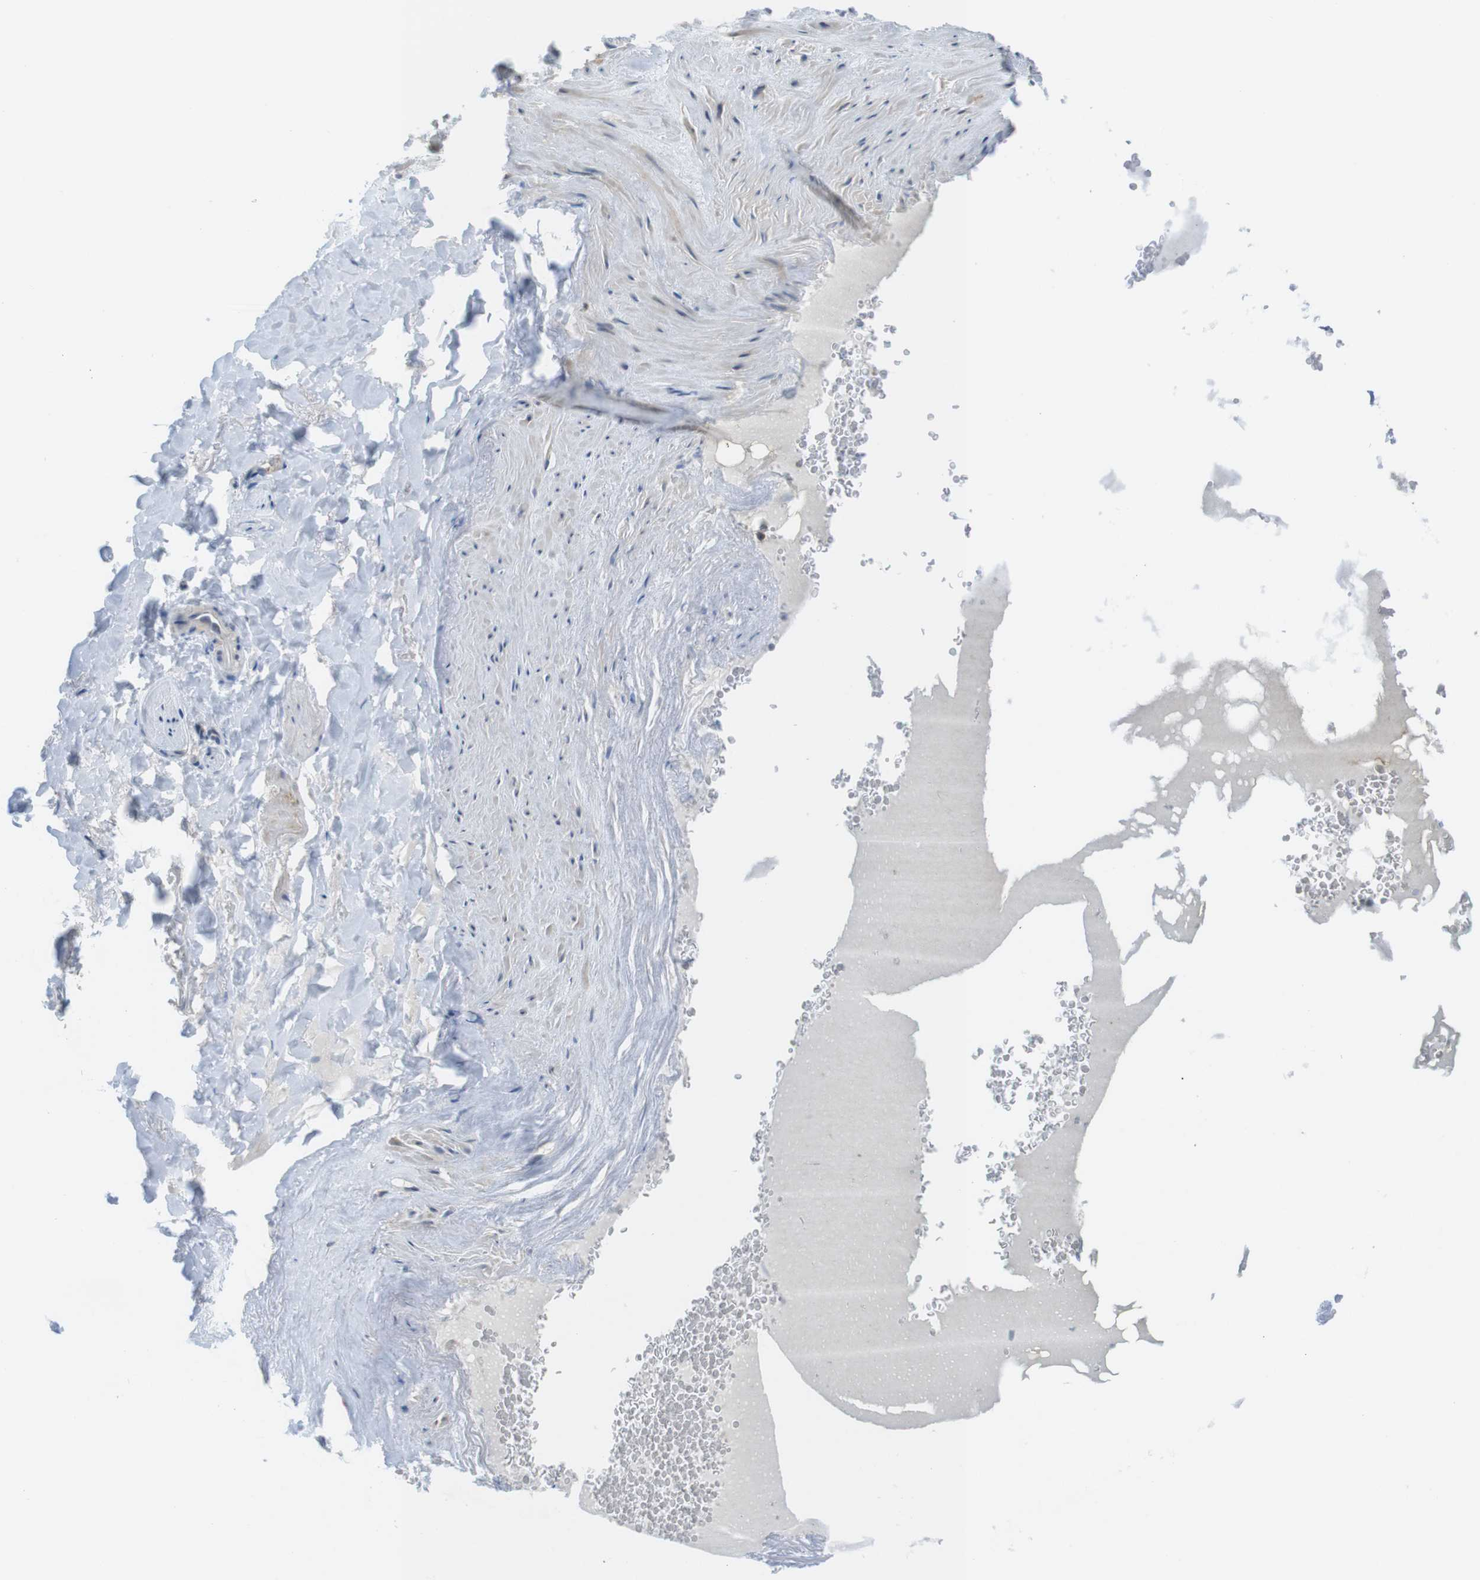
{"staining": {"intensity": "negative", "quantity": "none", "location": "none"}, "tissue": "adipose tissue", "cell_type": "Adipocytes", "image_type": "normal", "snomed": [{"axis": "morphology", "description": "Normal tissue, NOS"}, {"axis": "topography", "description": "Peripheral nerve tissue"}], "caption": "Adipocytes are negative for protein expression in benign human adipose tissue. The staining is performed using DAB brown chromogen with nuclei counter-stained in using hematoxylin.", "gene": "RCC1", "patient": {"sex": "male", "age": 70}}